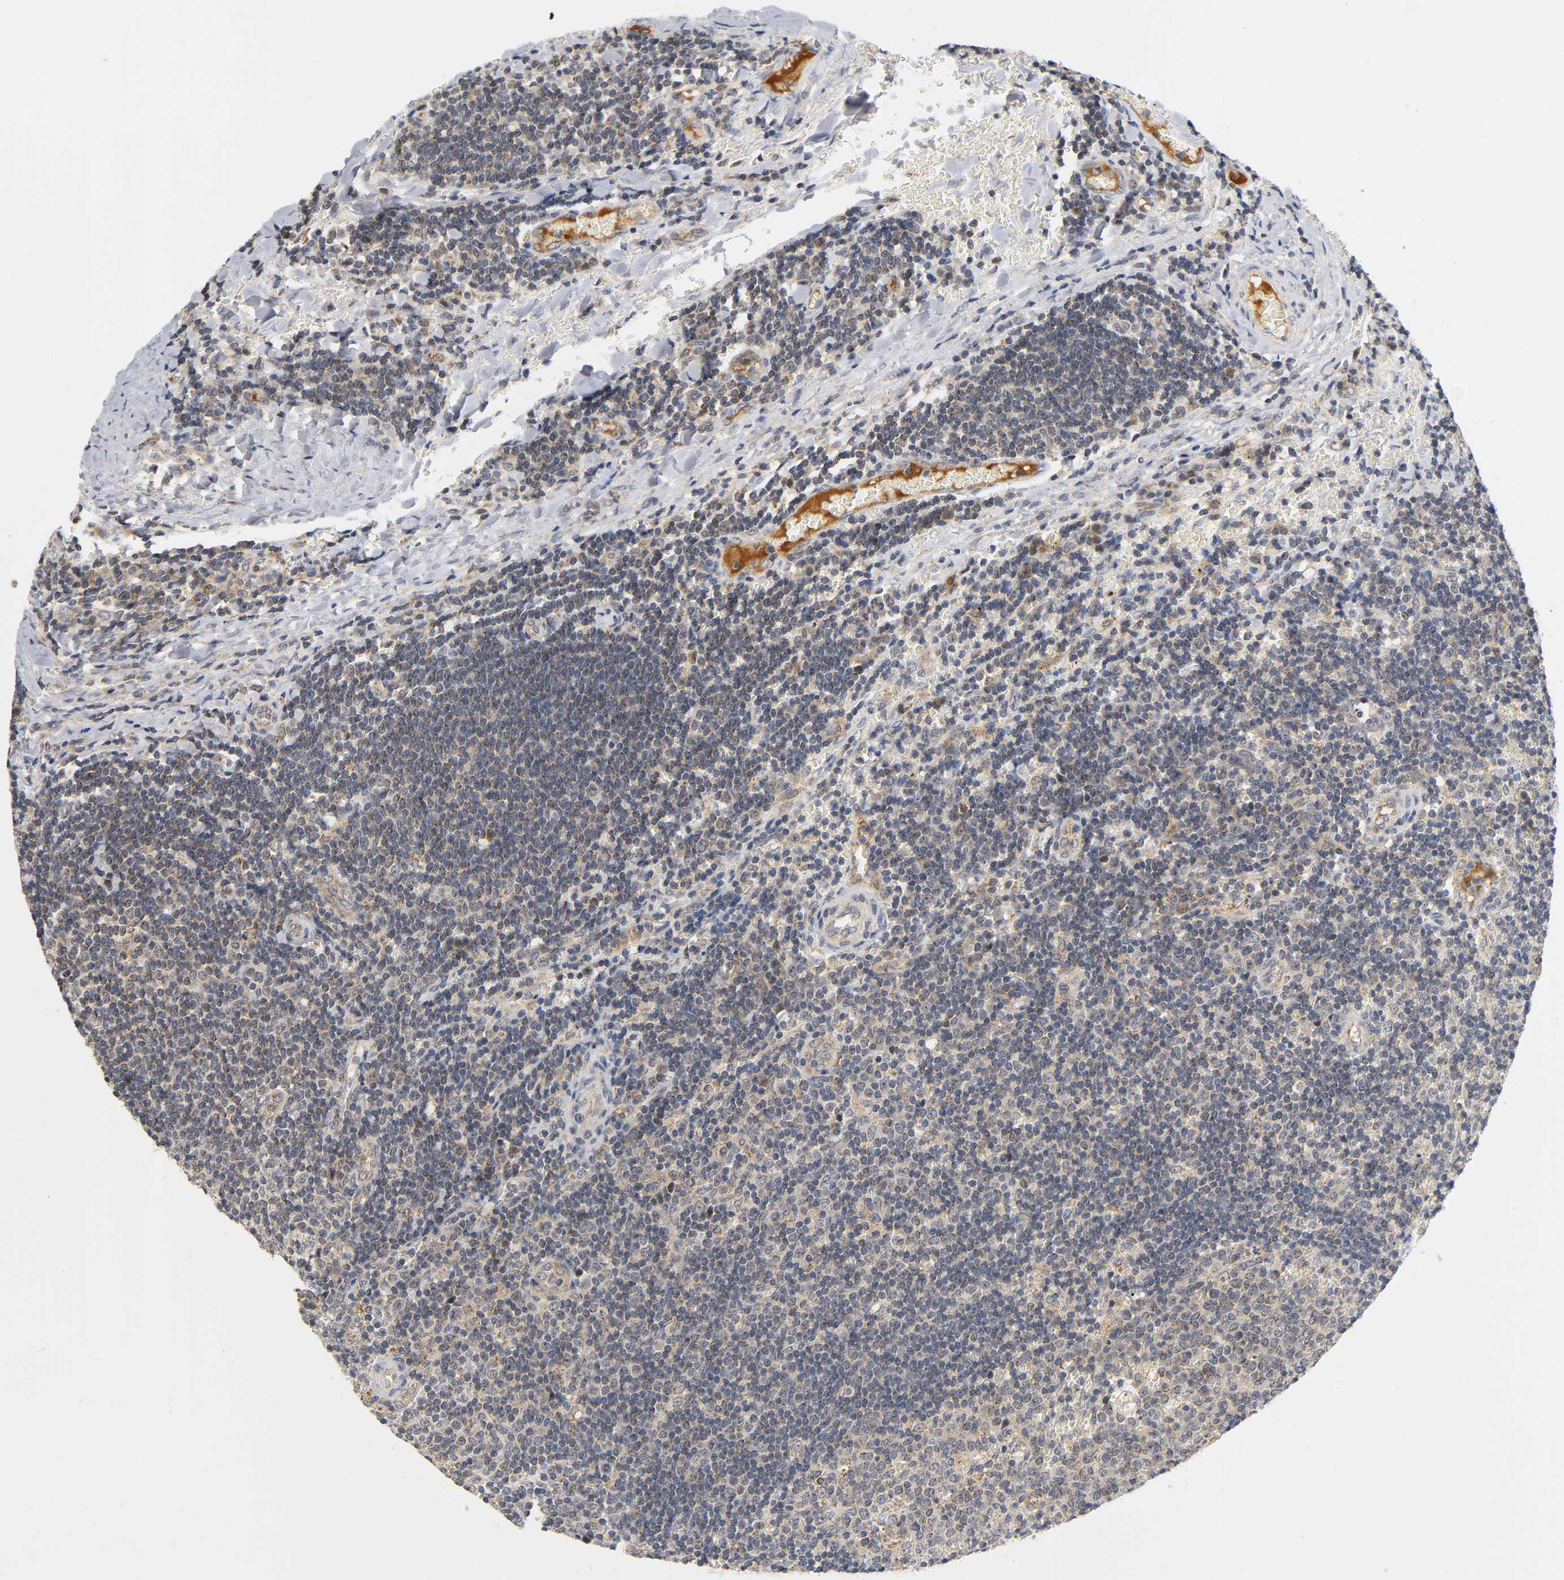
{"staining": {"intensity": "weak", "quantity": ">75%", "location": "cytoplasmic/membranous"}, "tissue": "lymph node", "cell_type": "Germinal center cells", "image_type": "normal", "snomed": [{"axis": "morphology", "description": "Normal tissue, NOS"}, {"axis": "topography", "description": "Lymph node"}, {"axis": "topography", "description": "Salivary gland"}], "caption": "Immunohistochemistry staining of normal lymph node, which reveals low levels of weak cytoplasmic/membranous staining in approximately >75% of germinal center cells indicating weak cytoplasmic/membranous protein positivity. The staining was performed using DAB (brown) for protein detection and nuclei were counterstained in hematoxylin (blue).", "gene": "NRP1", "patient": {"sex": "male", "age": 8}}